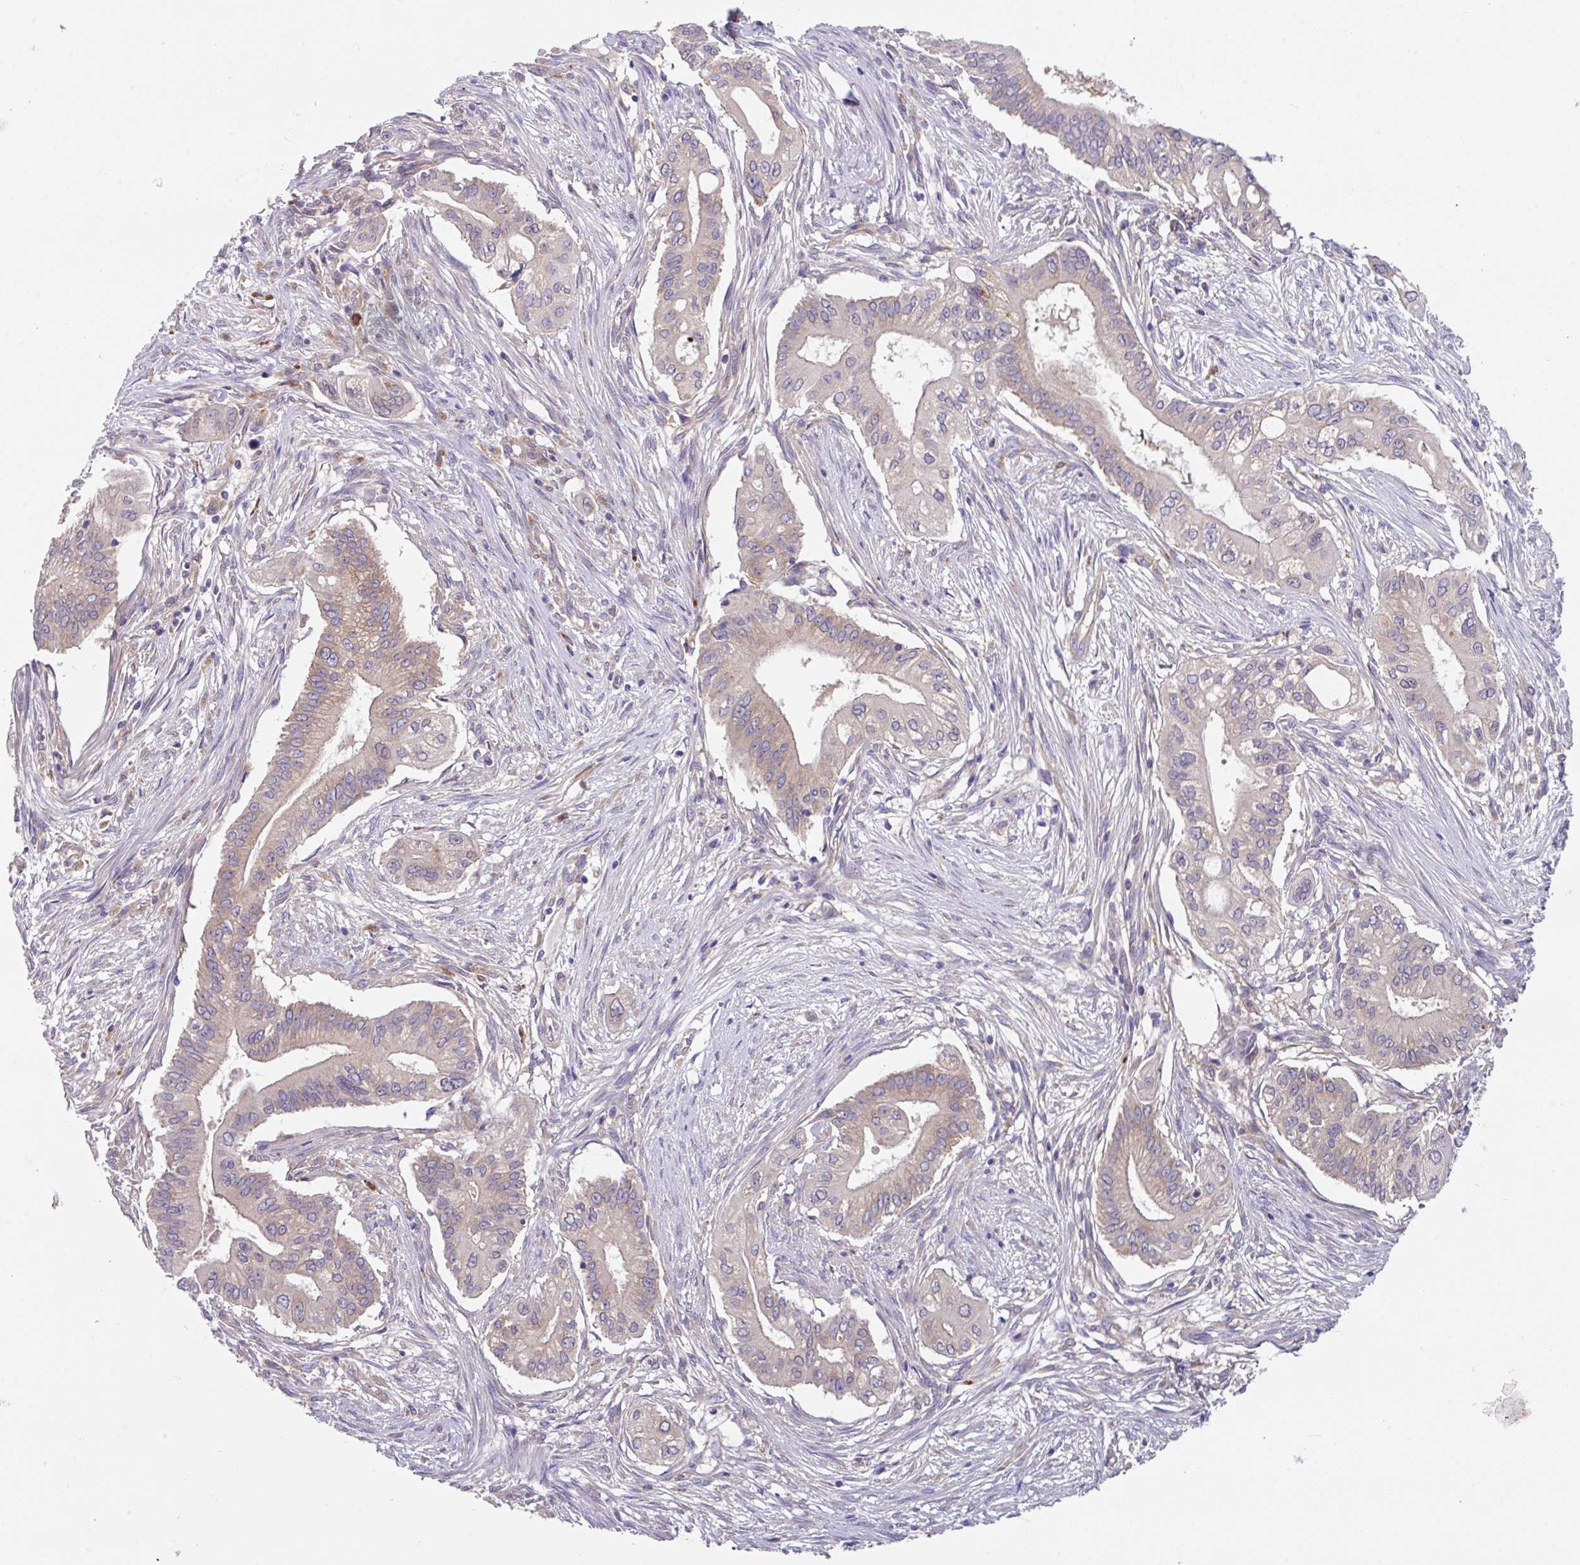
{"staining": {"intensity": "negative", "quantity": "none", "location": "none"}, "tissue": "pancreatic cancer", "cell_type": "Tumor cells", "image_type": "cancer", "snomed": [{"axis": "morphology", "description": "Adenocarcinoma, NOS"}, {"axis": "topography", "description": "Pancreas"}], "caption": "Histopathology image shows no protein expression in tumor cells of pancreatic cancer (adenocarcinoma) tissue.", "gene": "EIF4B", "patient": {"sex": "female", "age": 68}}